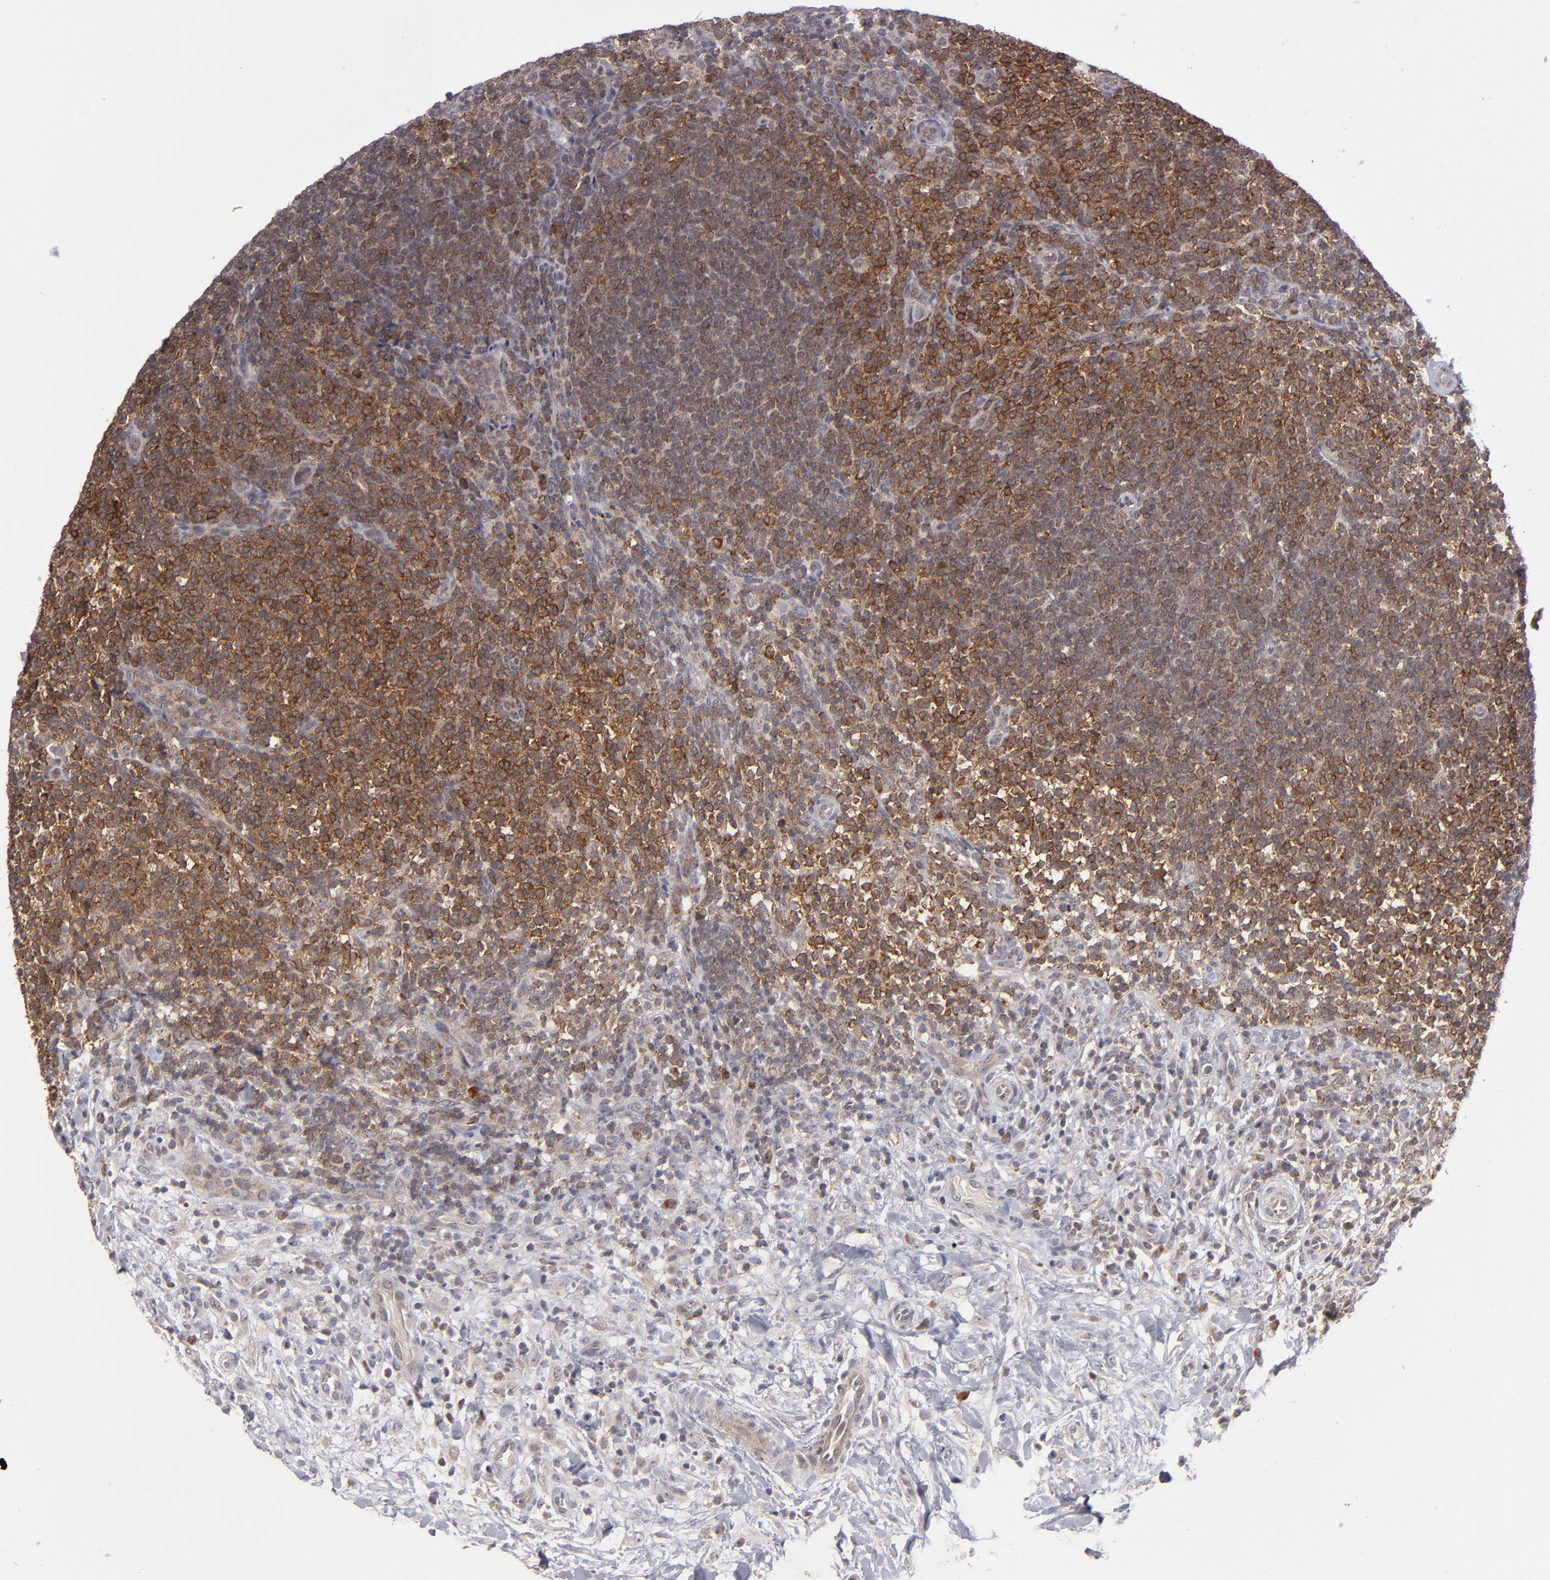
{"staining": {"intensity": "strong", "quantity": ">75%", "location": "cytoplasmic/membranous"}, "tissue": "lymphoma", "cell_type": "Tumor cells", "image_type": "cancer", "snomed": [{"axis": "morphology", "description": "Malignant lymphoma, non-Hodgkin's type, Low grade"}, {"axis": "topography", "description": "Lymph node"}], "caption": "Malignant lymphoma, non-Hodgkin's type (low-grade) stained with a brown dye shows strong cytoplasmic/membranous positive staining in approximately >75% of tumor cells.", "gene": "GLCCI1", "patient": {"sex": "female", "age": 76}}